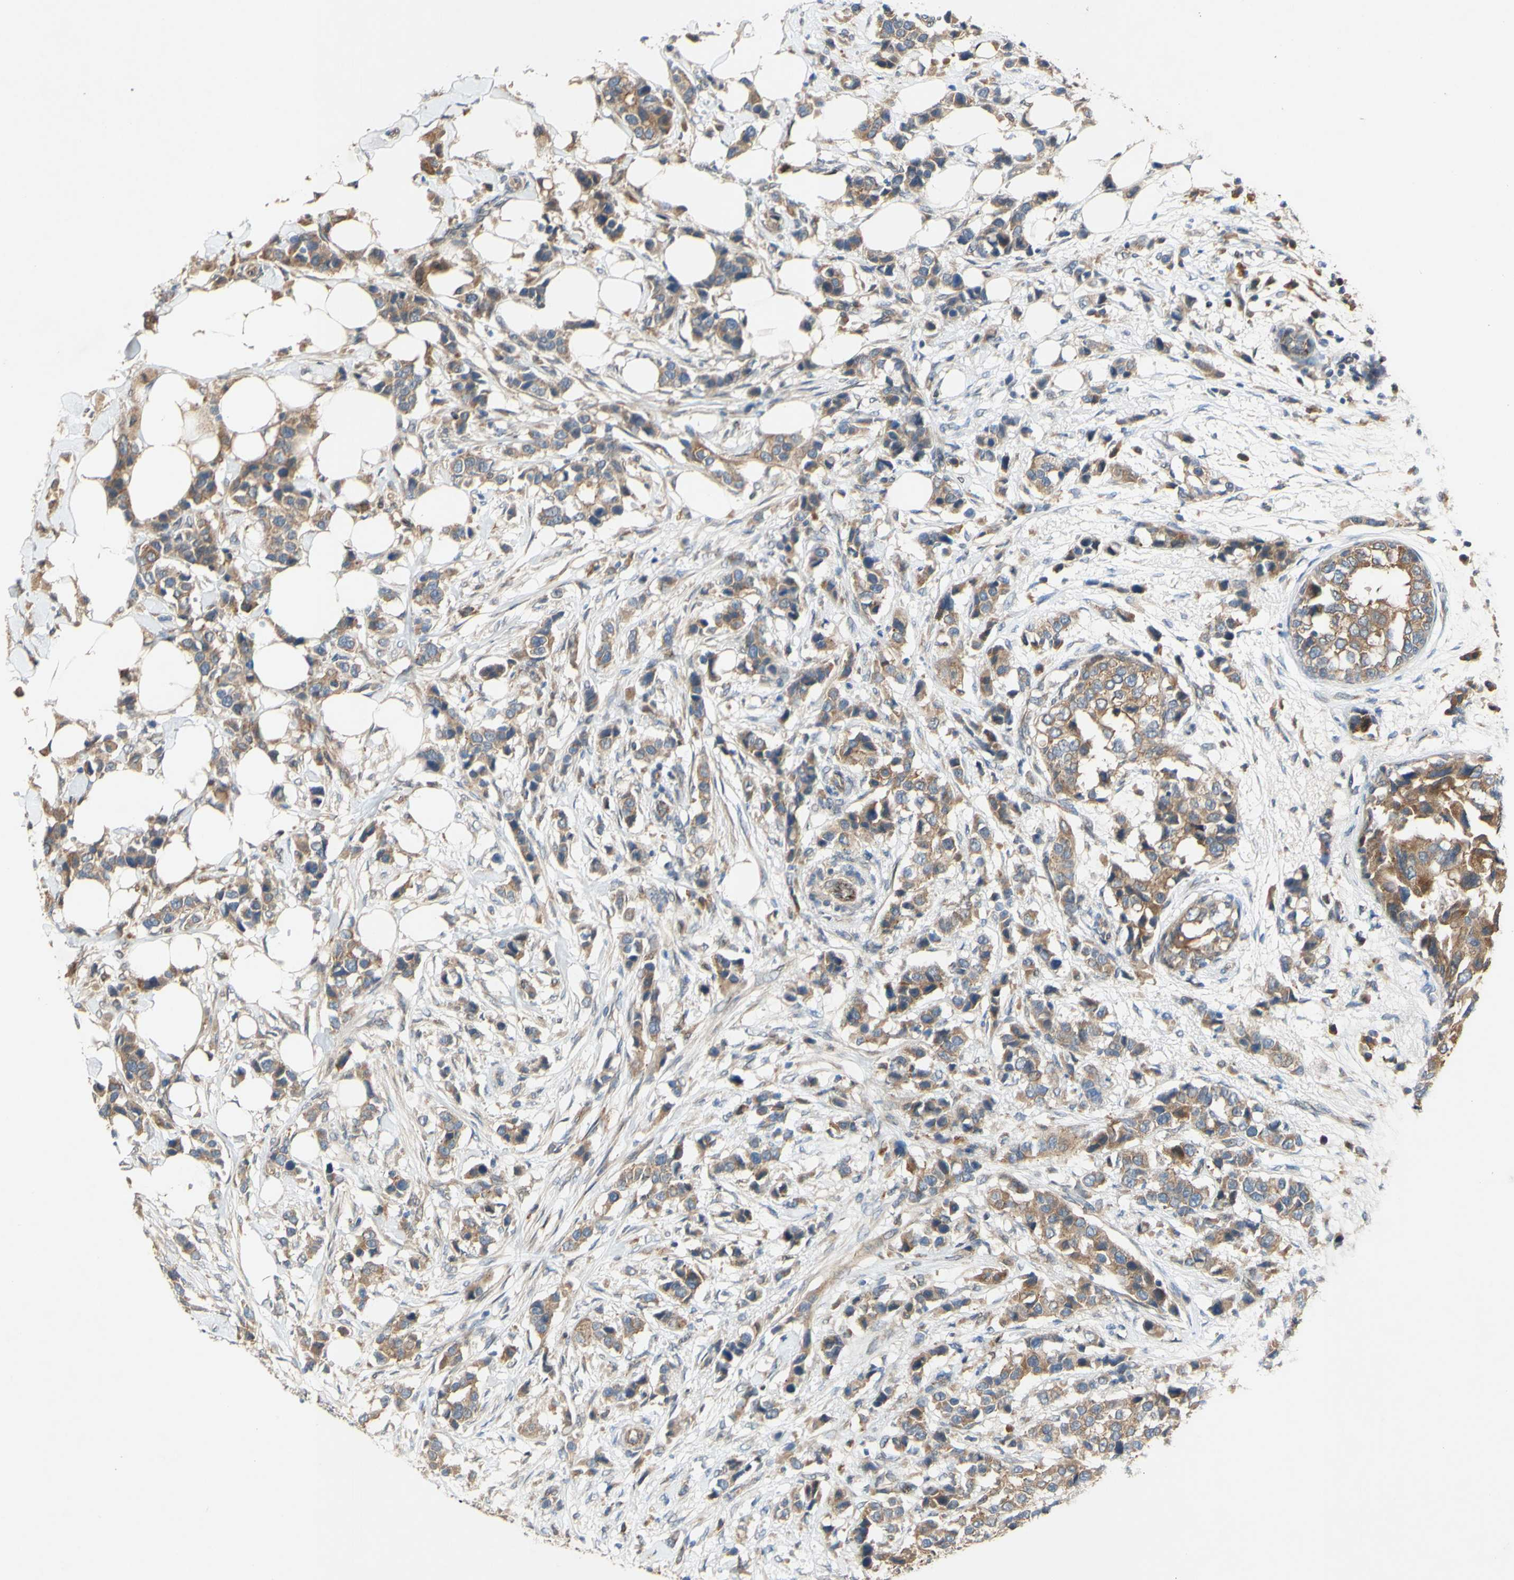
{"staining": {"intensity": "moderate", "quantity": ">75%", "location": "cytoplasmic/membranous"}, "tissue": "breast cancer", "cell_type": "Tumor cells", "image_type": "cancer", "snomed": [{"axis": "morphology", "description": "Normal tissue, NOS"}, {"axis": "morphology", "description": "Duct carcinoma"}, {"axis": "topography", "description": "Breast"}], "caption": "Breast cancer stained for a protein (brown) shows moderate cytoplasmic/membranous positive staining in about >75% of tumor cells.", "gene": "PDGFB", "patient": {"sex": "female", "age": 50}}